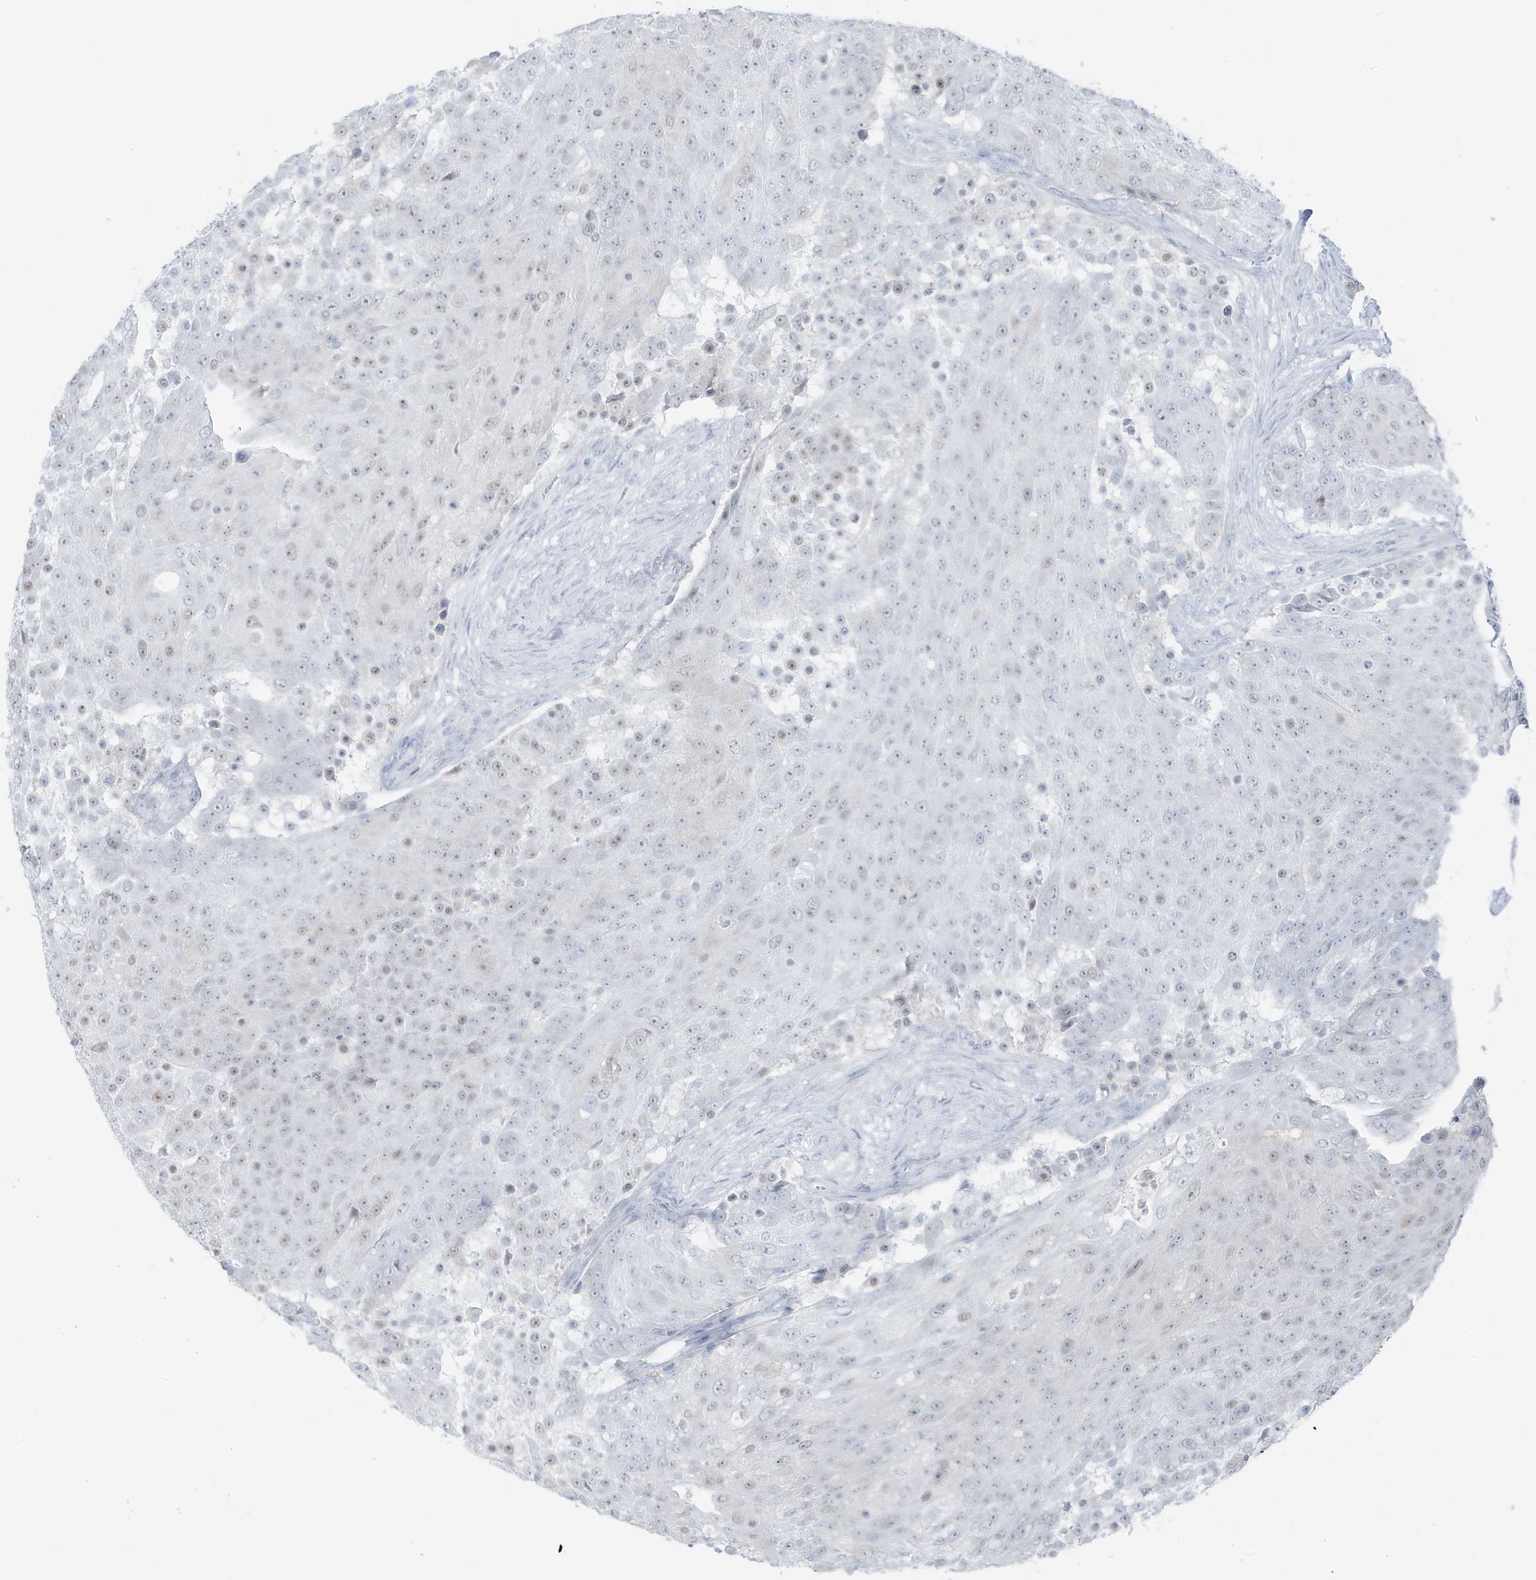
{"staining": {"intensity": "weak", "quantity": "<25%", "location": "nuclear"}, "tissue": "urothelial cancer", "cell_type": "Tumor cells", "image_type": "cancer", "snomed": [{"axis": "morphology", "description": "Urothelial carcinoma, High grade"}, {"axis": "topography", "description": "Urinary bladder"}], "caption": "Immunohistochemistry (IHC) of urothelial cancer displays no staining in tumor cells.", "gene": "ZFP64", "patient": {"sex": "female", "age": 63}}